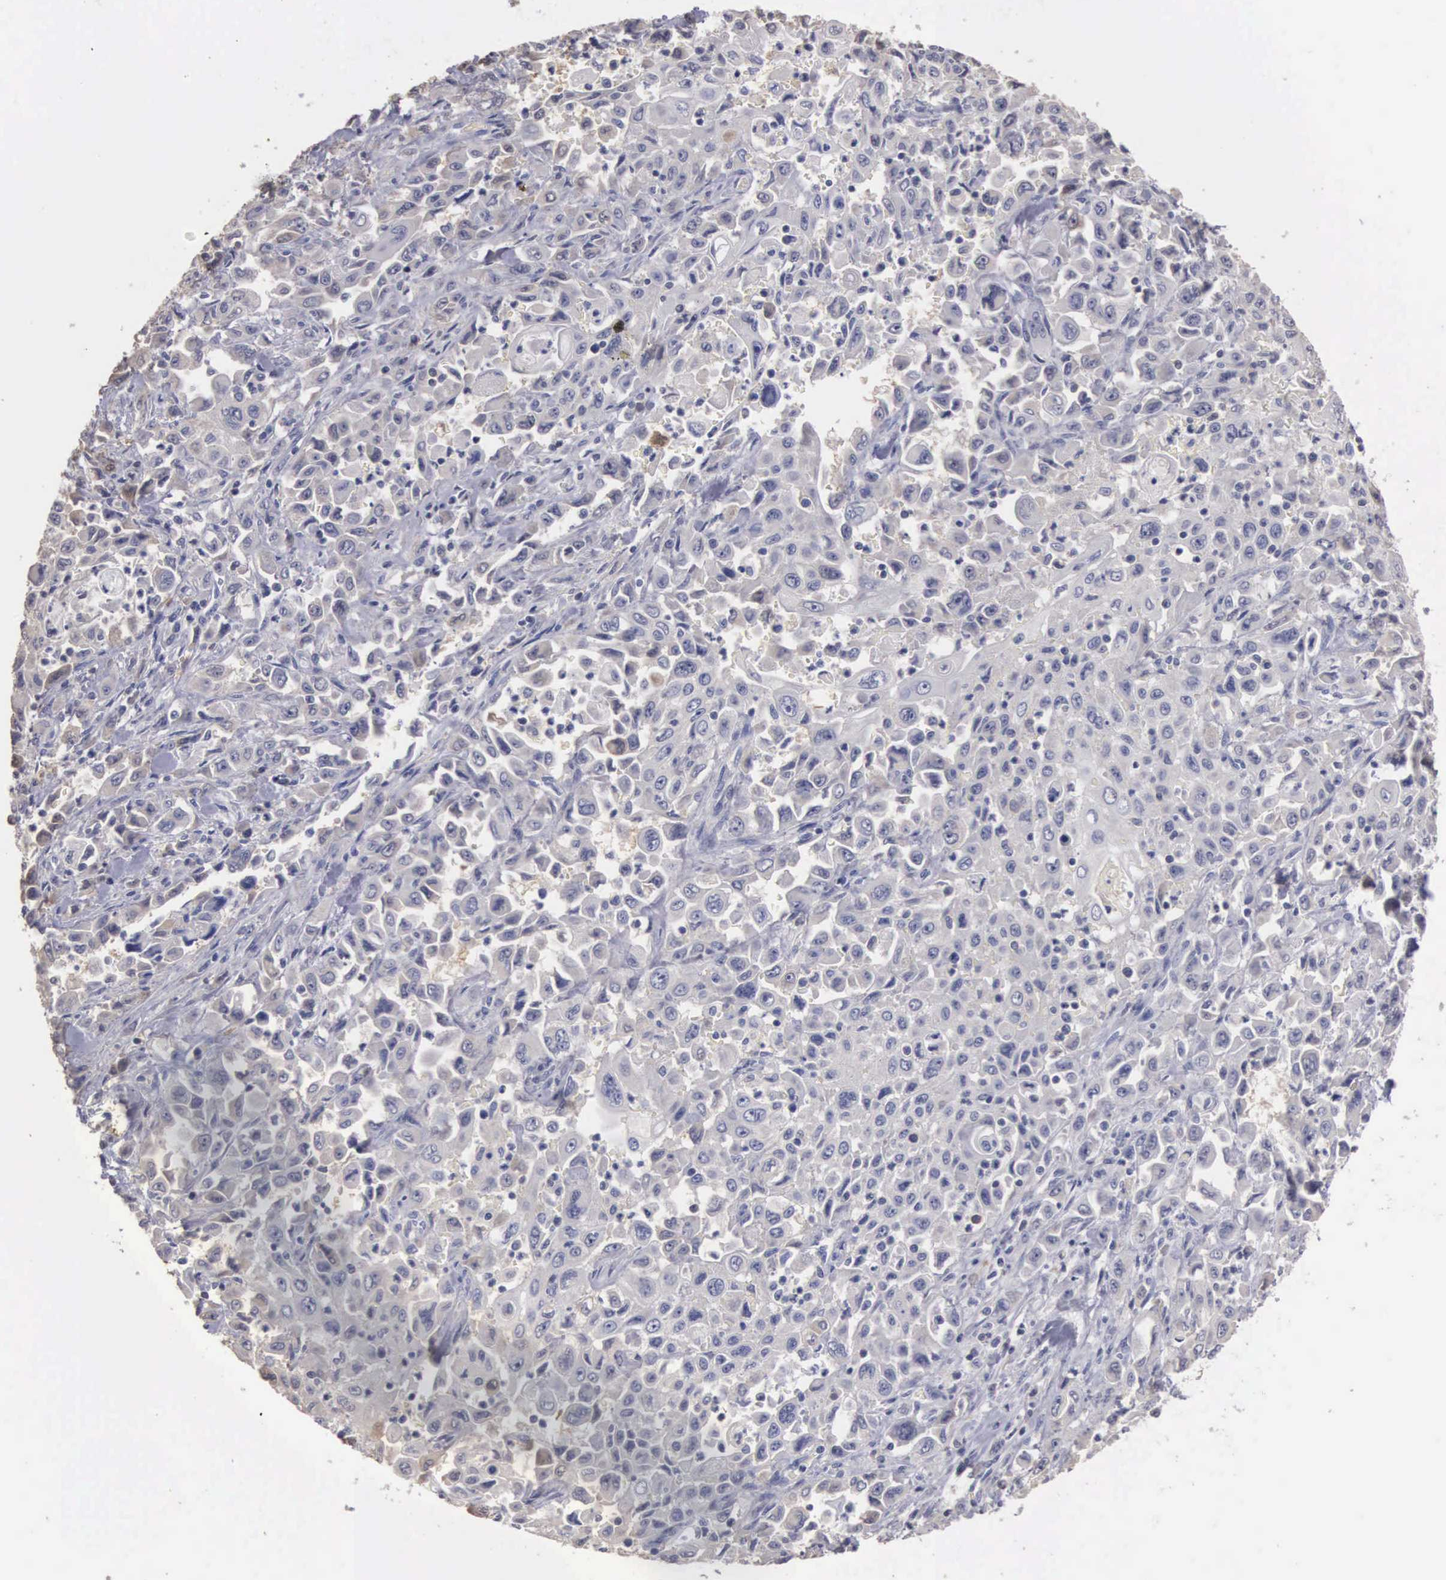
{"staining": {"intensity": "negative", "quantity": "none", "location": "none"}, "tissue": "pancreatic cancer", "cell_type": "Tumor cells", "image_type": "cancer", "snomed": [{"axis": "morphology", "description": "Adenocarcinoma, NOS"}, {"axis": "topography", "description": "Pancreas"}], "caption": "Immunohistochemistry of human pancreatic cancer (adenocarcinoma) shows no positivity in tumor cells. The staining is performed using DAB brown chromogen with nuclei counter-stained in using hematoxylin.", "gene": "ENO3", "patient": {"sex": "male", "age": 70}}